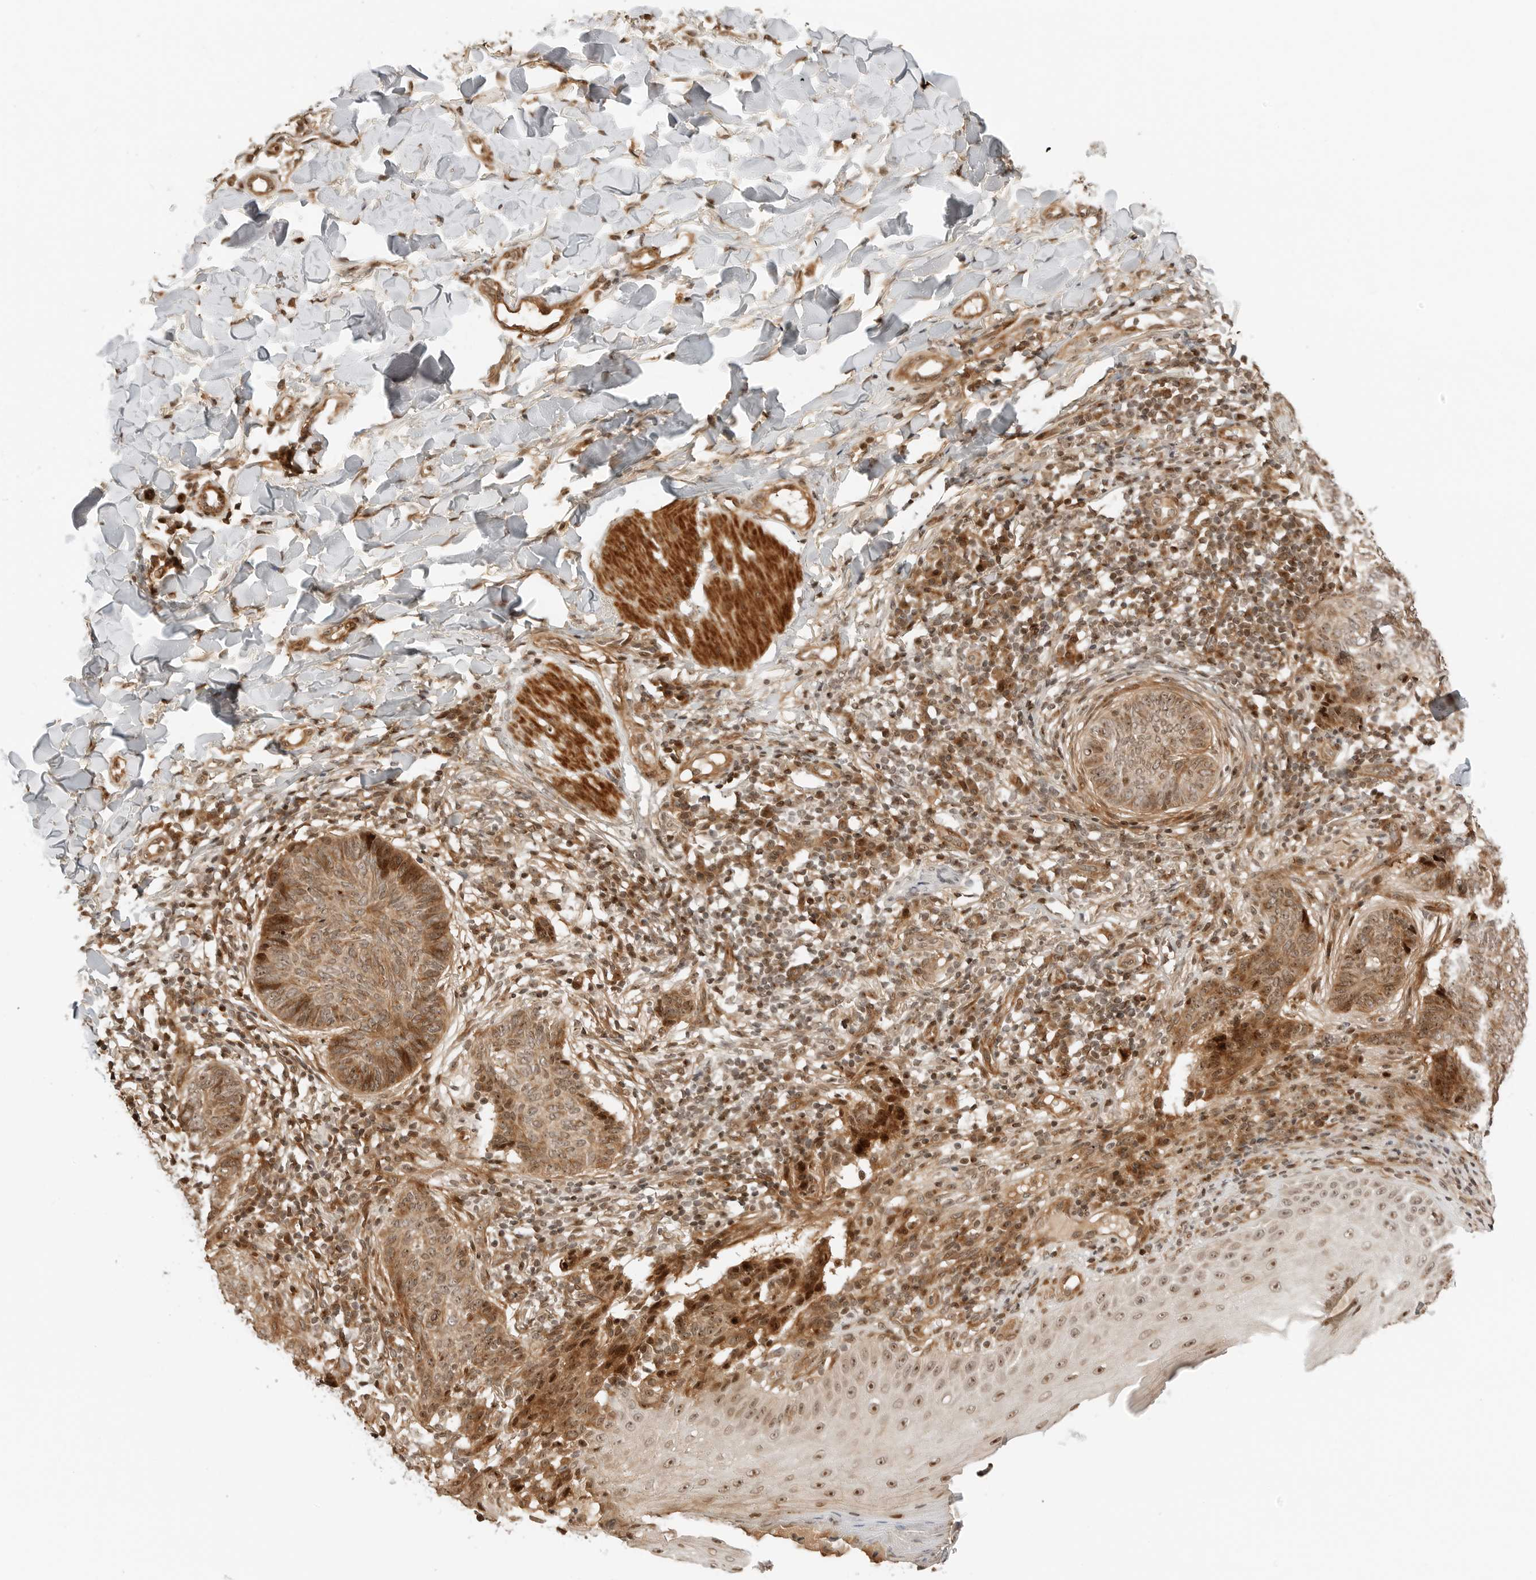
{"staining": {"intensity": "moderate", "quantity": ">75%", "location": "cytoplasmic/membranous,nuclear"}, "tissue": "skin cancer", "cell_type": "Tumor cells", "image_type": "cancer", "snomed": [{"axis": "morphology", "description": "Normal tissue, NOS"}, {"axis": "morphology", "description": "Basal cell carcinoma"}, {"axis": "topography", "description": "Skin"}], "caption": "Human basal cell carcinoma (skin) stained for a protein (brown) exhibits moderate cytoplasmic/membranous and nuclear positive positivity in approximately >75% of tumor cells.", "gene": "GEM", "patient": {"sex": "male", "age": 50}}